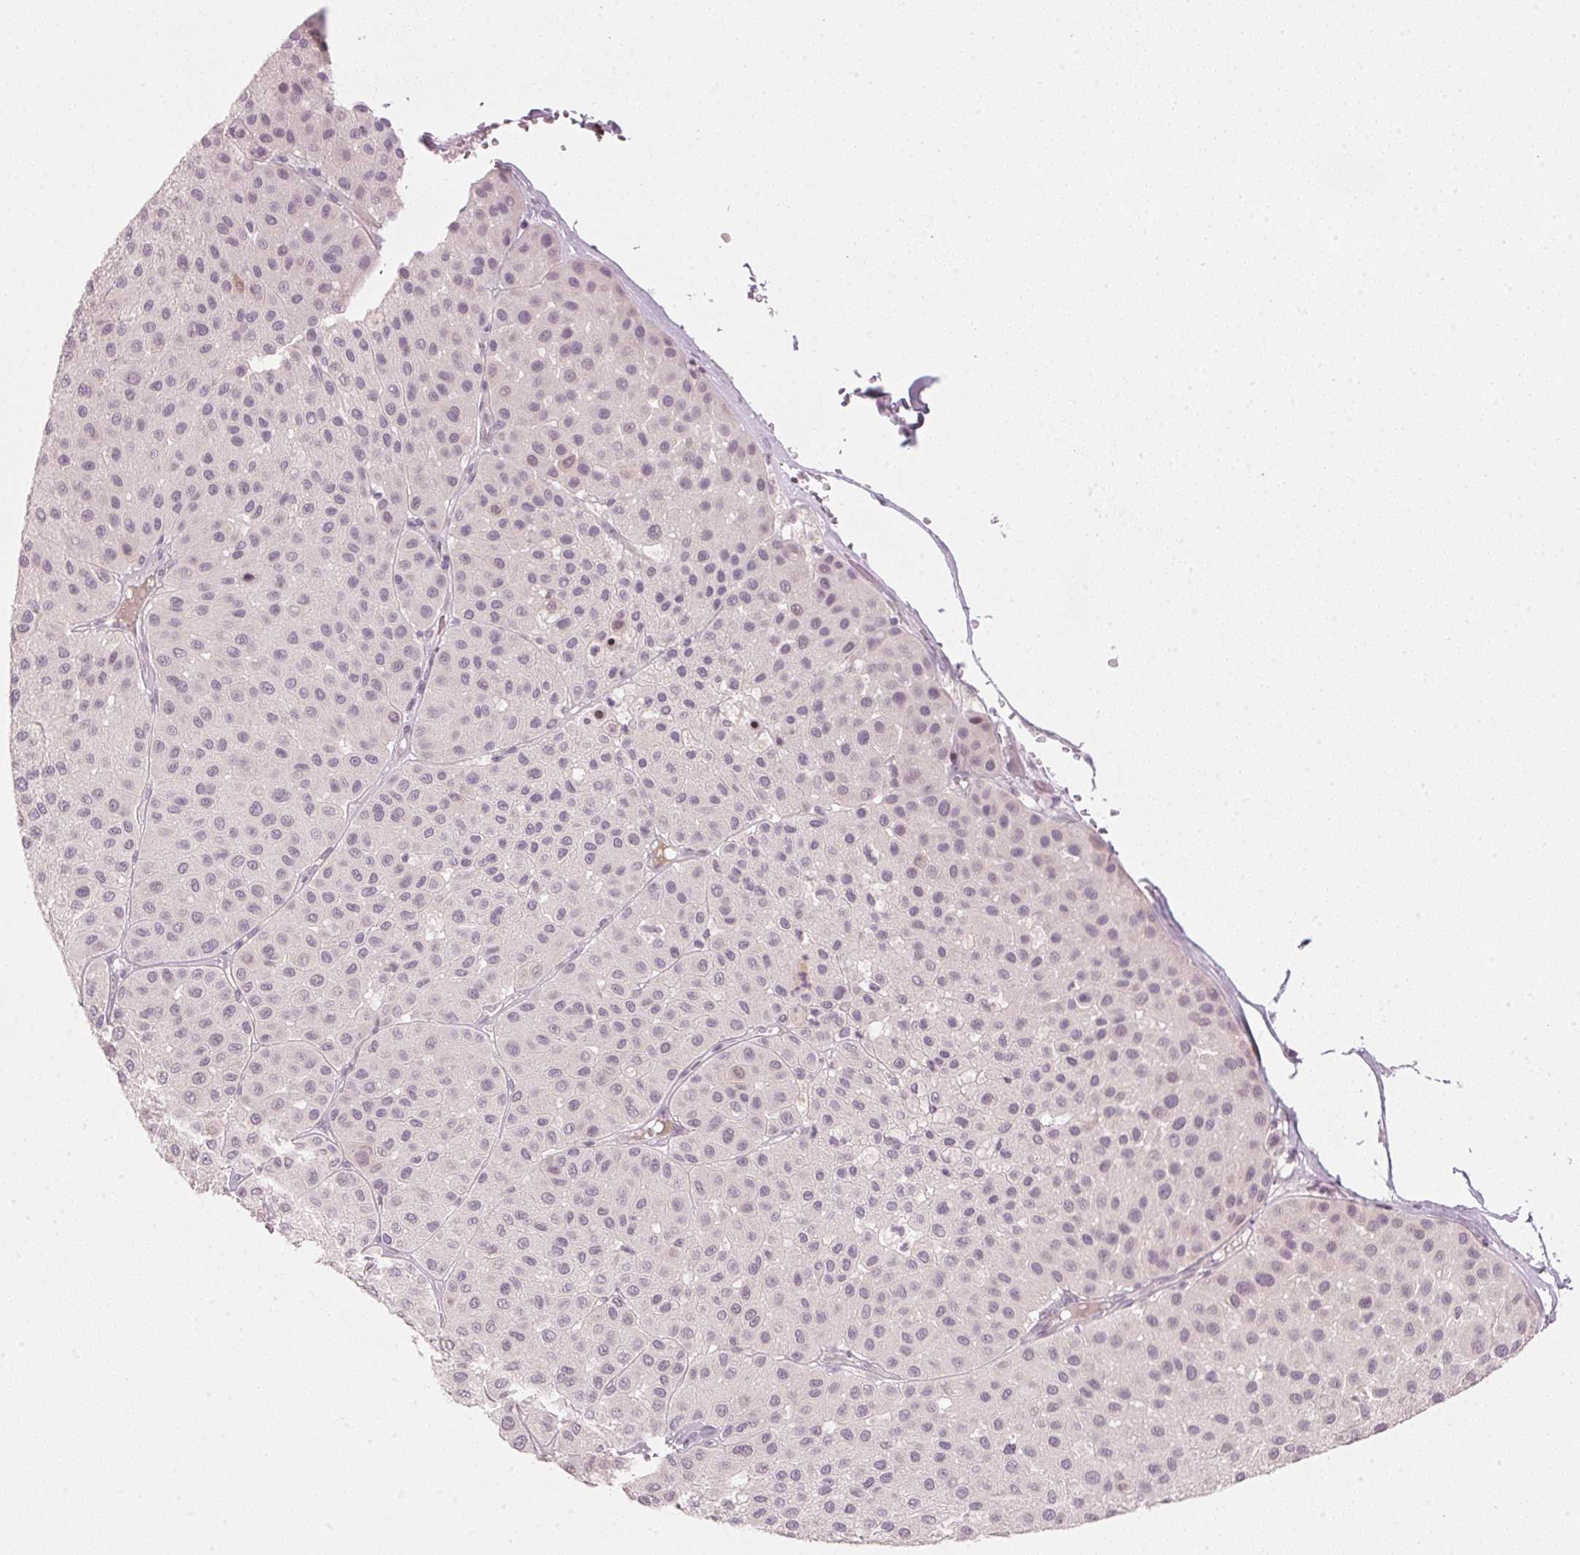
{"staining": {"intensity": "negative", "quantity": "none", "location": "none"}, "tissue": "melanoma", "cell_type": "Tumor cells", "image_type": "cancer", "snomed": [{"axis": "morphology", "description": "Malignant melanoma, Metastatic site"}, {"axis": "topography", "description": "Smooth muscle"}], "caption": "DAB (3,3'-diaminobenzidine) immunohistochemical staining of malignant melanoma (metastatic site) demonstrates no significant staining in tumor cells.", "gene": "SFRP4", "patient": {"sex": "male", "age": 41}}